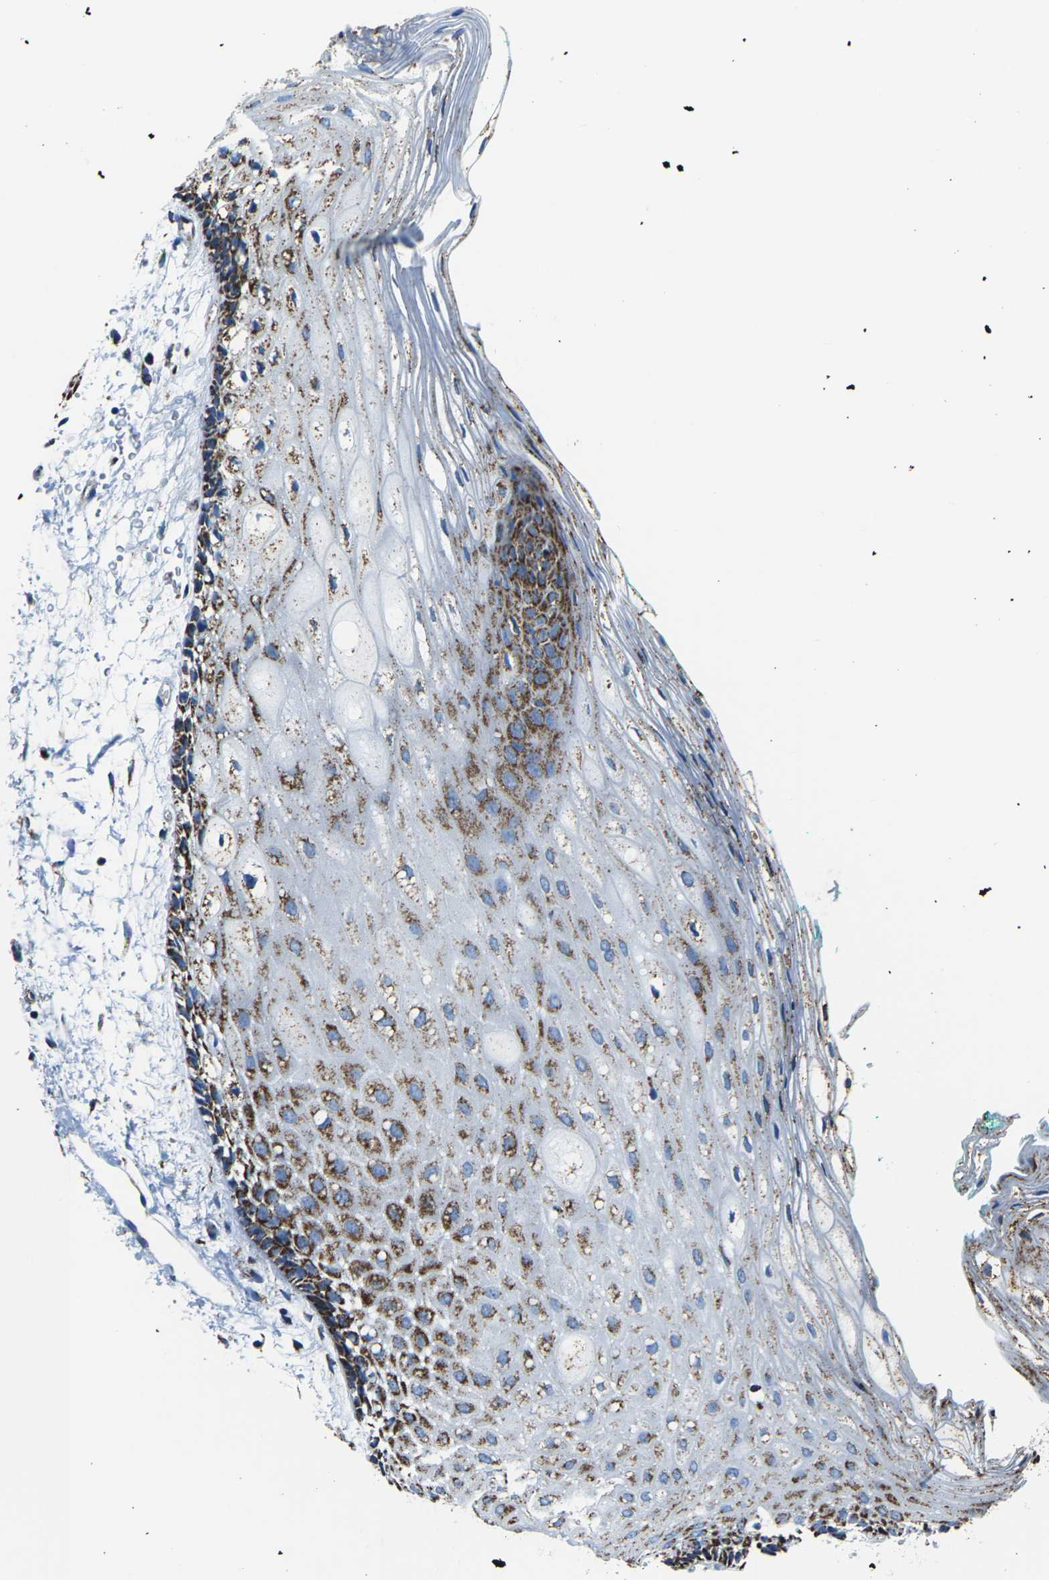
{"staining": {"intensity": "strong", "quantity": ">75%", "location": "cytoplasmic/membranous"}, "tissue": "oral mucosa", "cell_type": "Squamous epithelial cells", "image_type": "normal", "snomed": [{"axis": "morphology", "description": "Normal tissue, NOS"}, {"axis": "topography", "description": "Skeletal muscle"}, {"axis": "topography", "description": "Oral tissue"}, {"axis": "topography", "description": "Peripheral nerve tissue"}], "caption": "This is an image of immunohistochemistry staining of normal oral mucosa, which shows strong staining in the cytoplasmic/membranous of squamous epithelial cells.", "gene": "MT", "patient": {"sex": "female", "age": 84}}